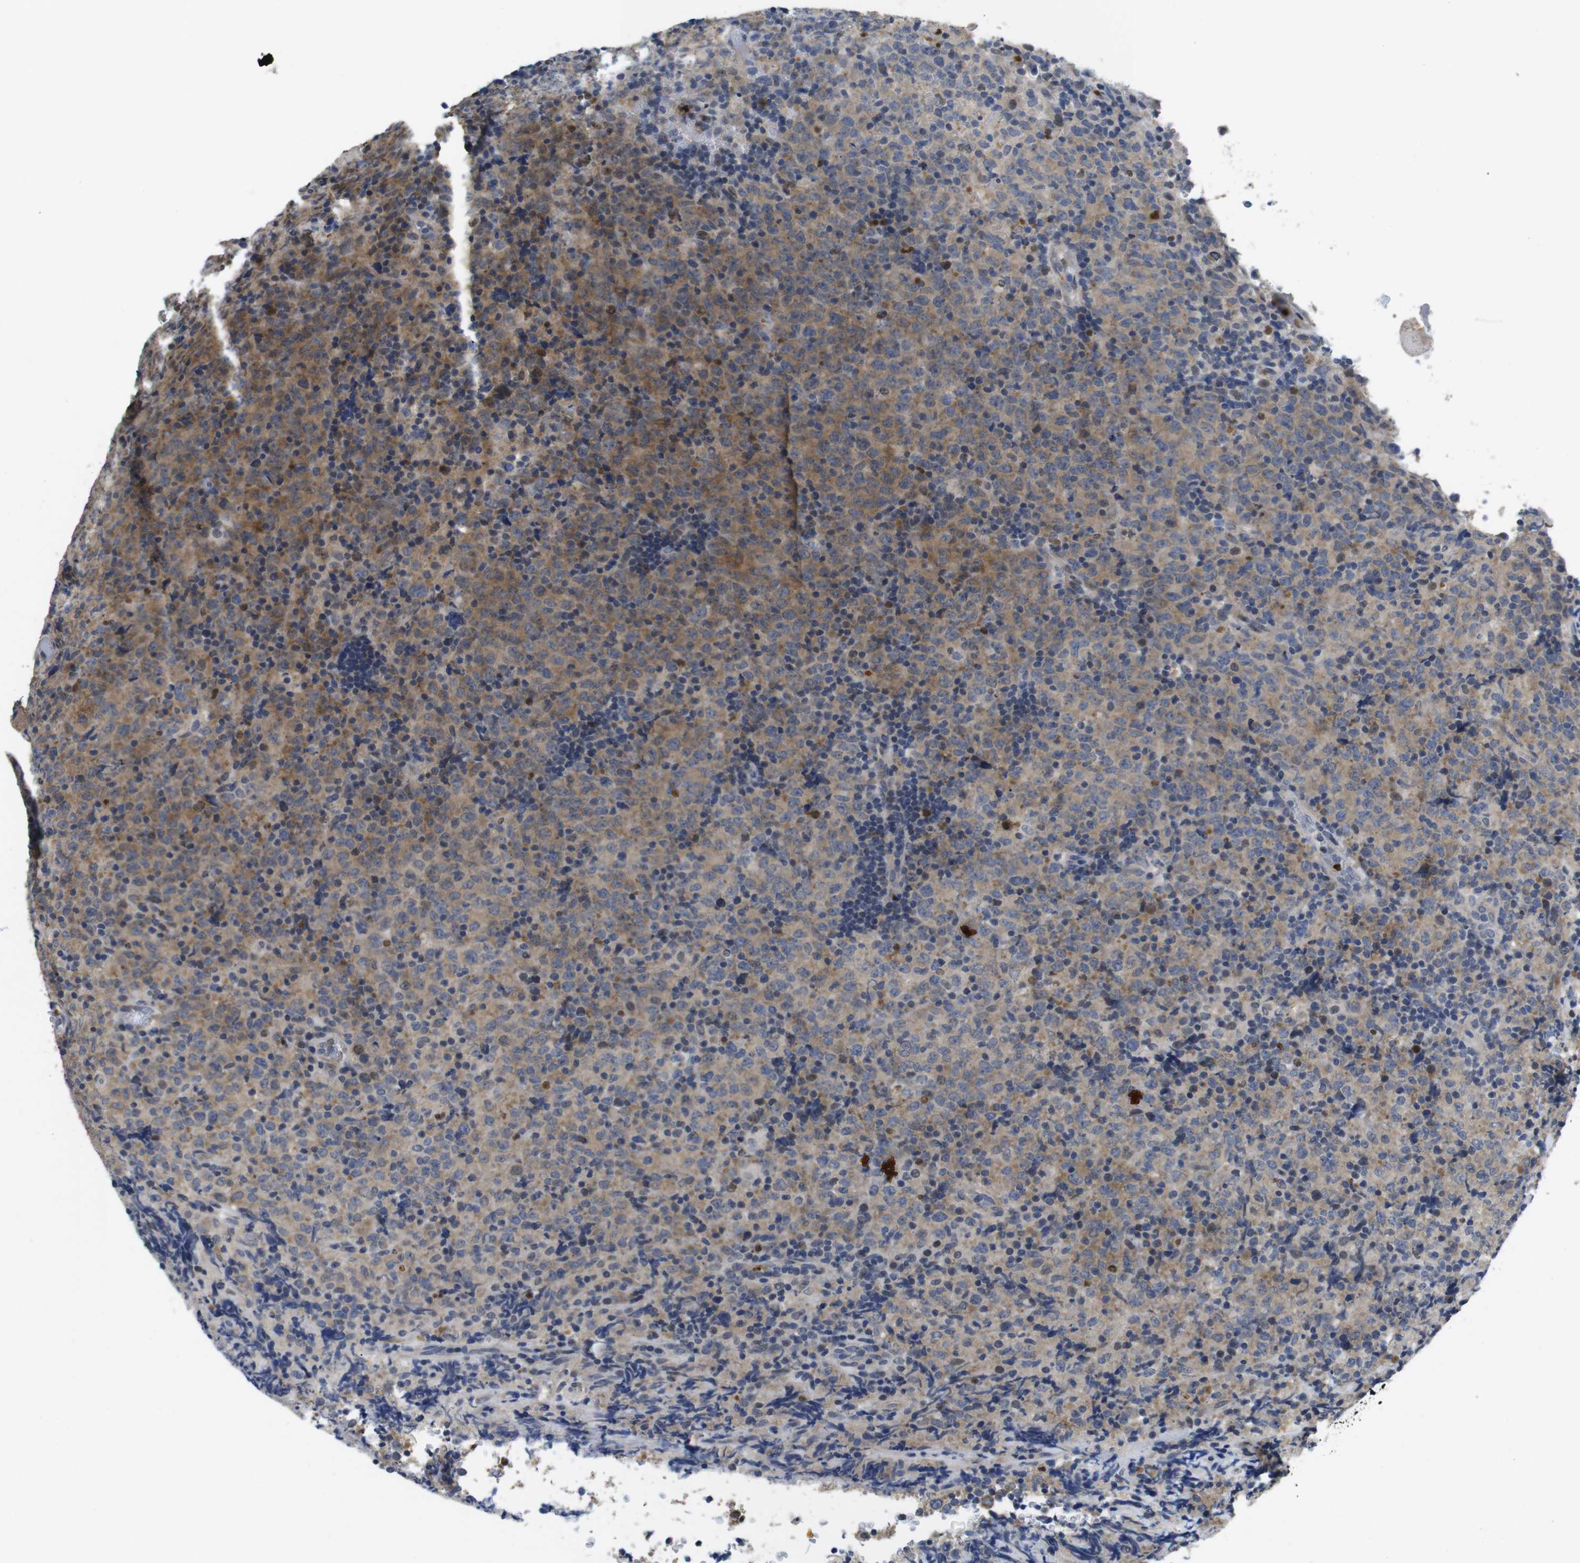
{"staining": {"intensity": "moderate", "quantity": ">75%", "location": "cytoplasmic/membranous"}, "tissue": "lymphoma", "cell_type": "Tumor cells", "image_type": "cancer", "snomed": [{"axis": "morphology", "description": "Malignant lymphoma, non-Hodgkin's type, High grade"}, {"axis": "topography", "description": "Tonsil"}], "caption": "This micrograph shows immunohistochemistry staining of high-grade malignant lymphoma, non-Hodgkin's type, with medium moderate cytoplasmic/membranous expression in approximately >75% of tumor cells.", "gene": "FNTA", "patient": {"sex": "female", "age": 36}}